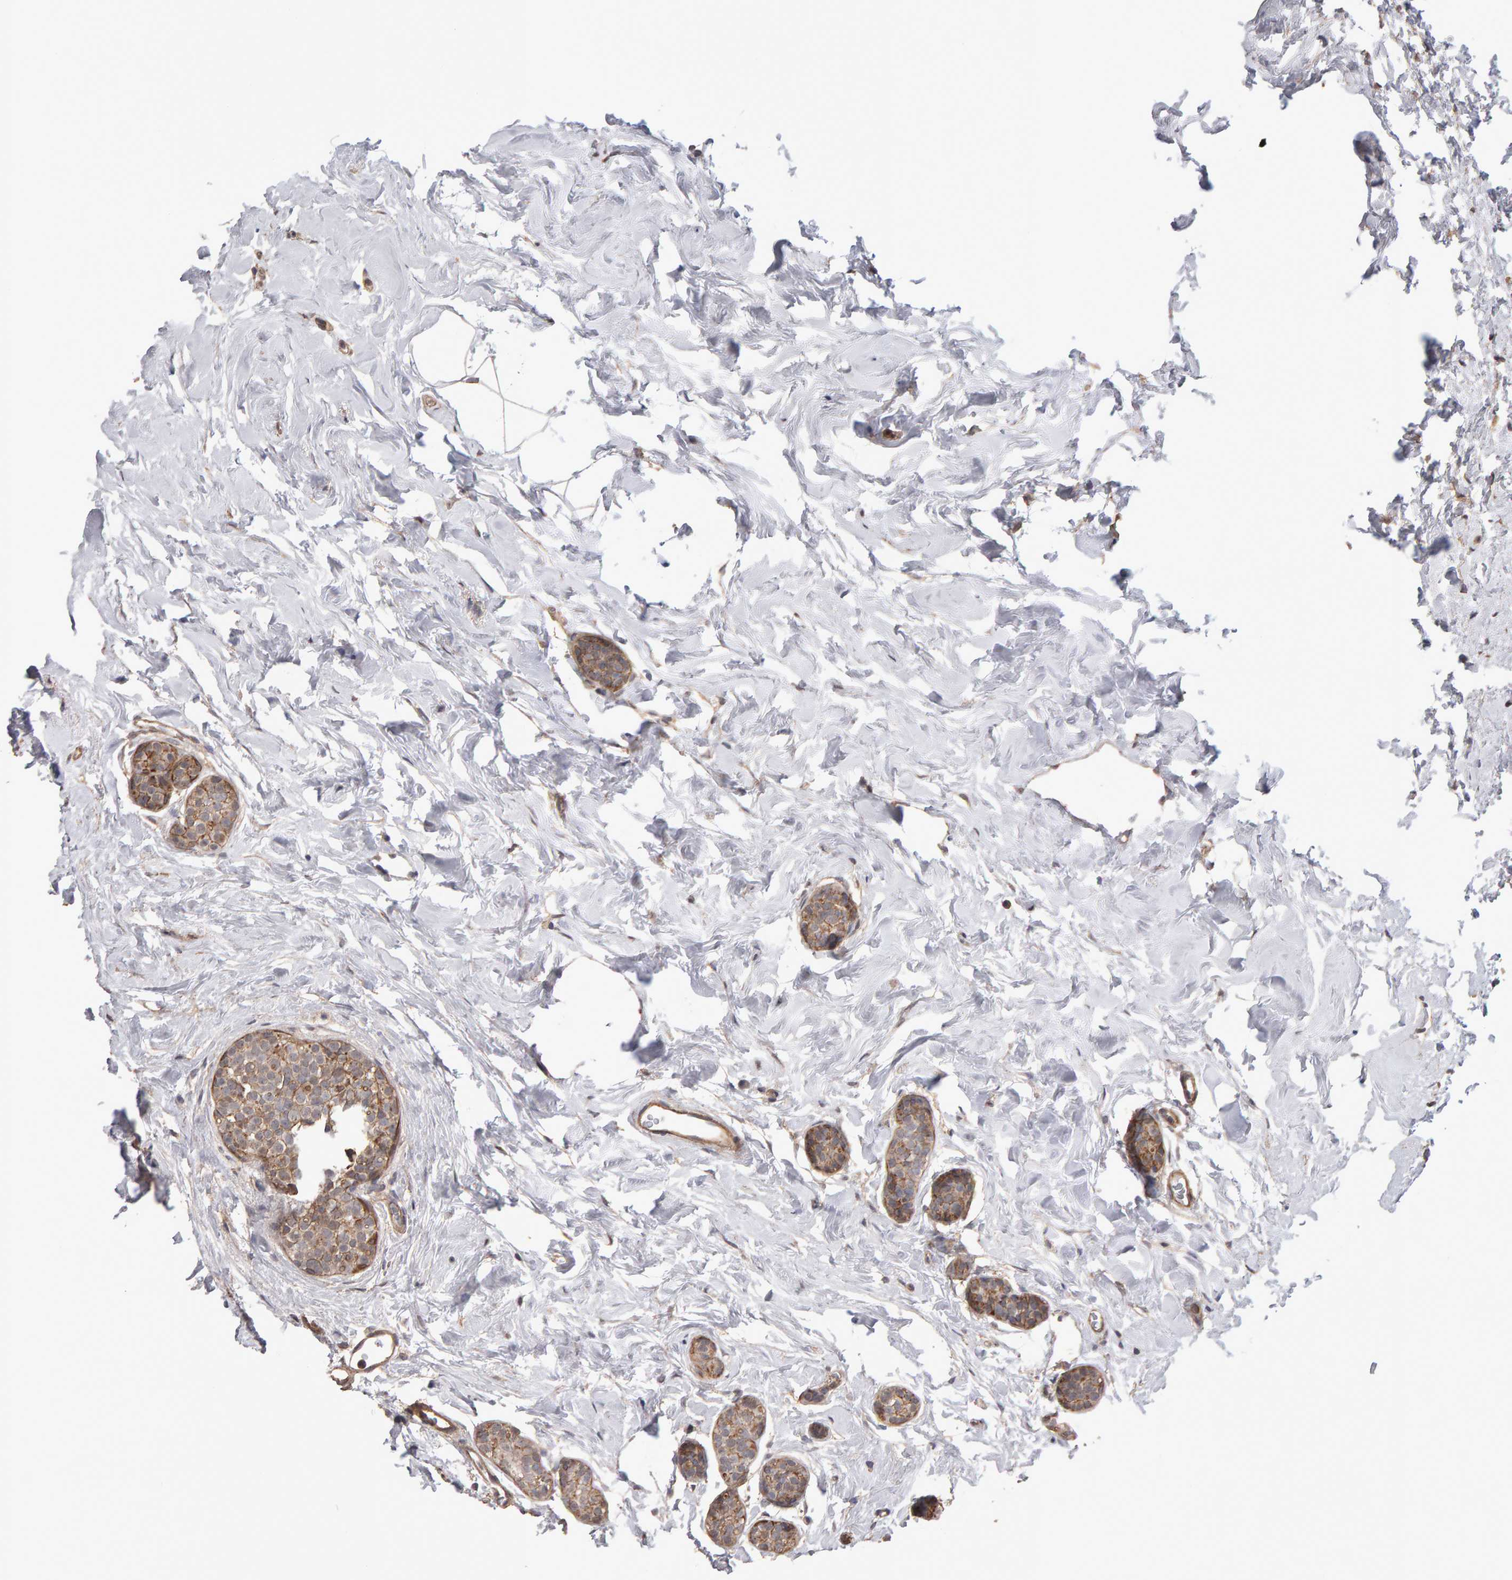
{"staining": {"intensity": "moderate", "quantity": ">75%", "location": "cytoplasmic/membranous"}, "tissue": "breast cancer", "cell_type": "Tumor cells", "image_type": "cancer", "snomed": [{"axis": "morphology", "description": "Duct carcinoma"}, {"axis": "topography", "description": "Breast"}], "caption": "Protein staining by IHC exhibits moderate cytoplasmic/membranous positivity in approximately >75% of tumor cells in breast intraductal carcinoma.", "gene": "SCRIB", "patient": {"sex": "female", "age": 55}}